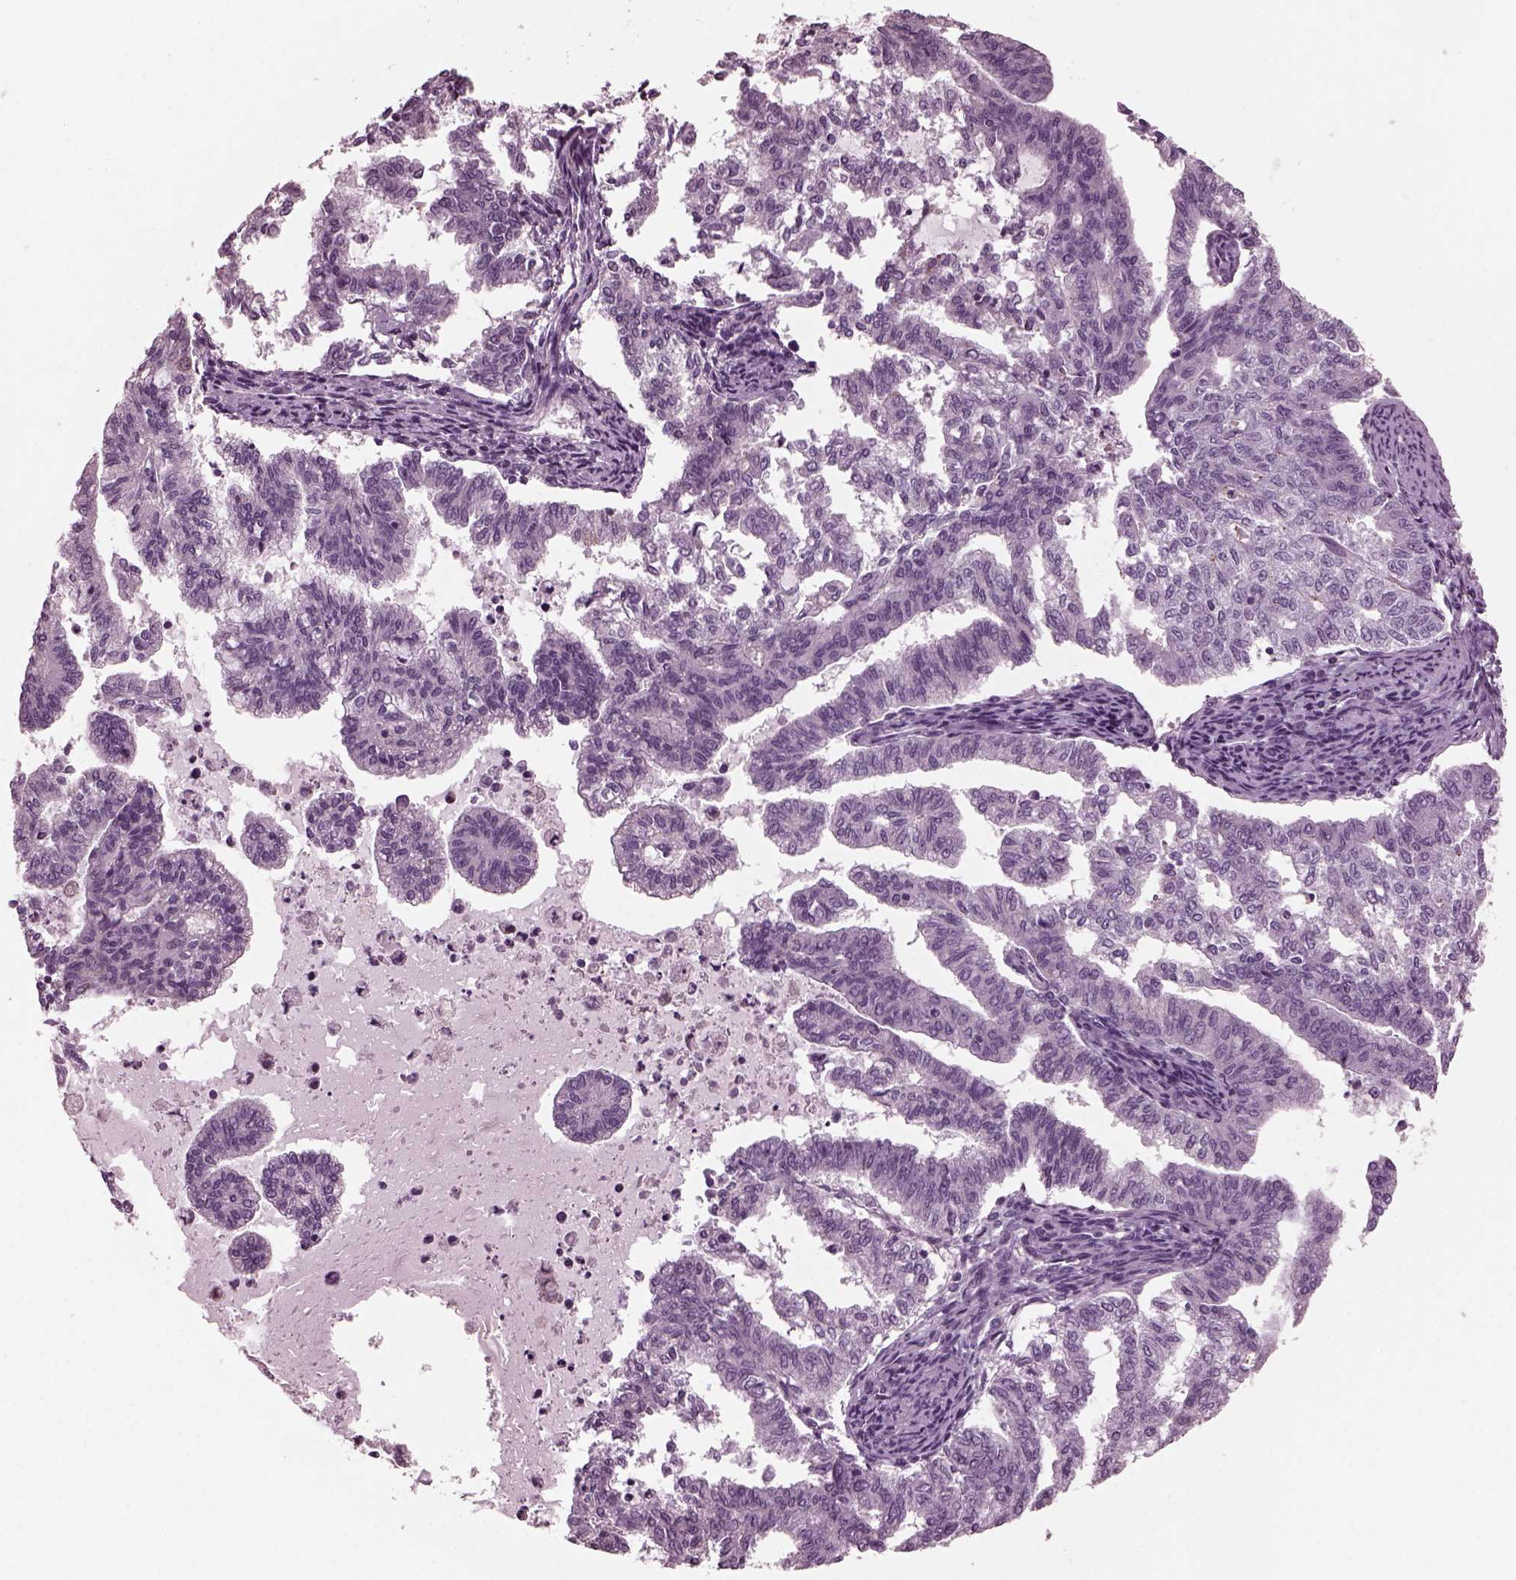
{"staining": {"intensity": "negative", "quantity": "none", "location": "none"}, "tissue": "endometrial cancer", "cell_type": "Tumor cells", "image_type": "cancer", "snomed": [{"axis": "morphology", "description": "Adenocarcinoma, NOS"}, {"axis": "topography", "description": "Endometrium"}], "caption": "This is a micrograph of immunohistochemistry (IHC) staining of adenocarcinoma (endometrial), which shows no positivity in tumor cells.", "gene": "GDF11", "patient": {"sex": "female", "age": 79}}